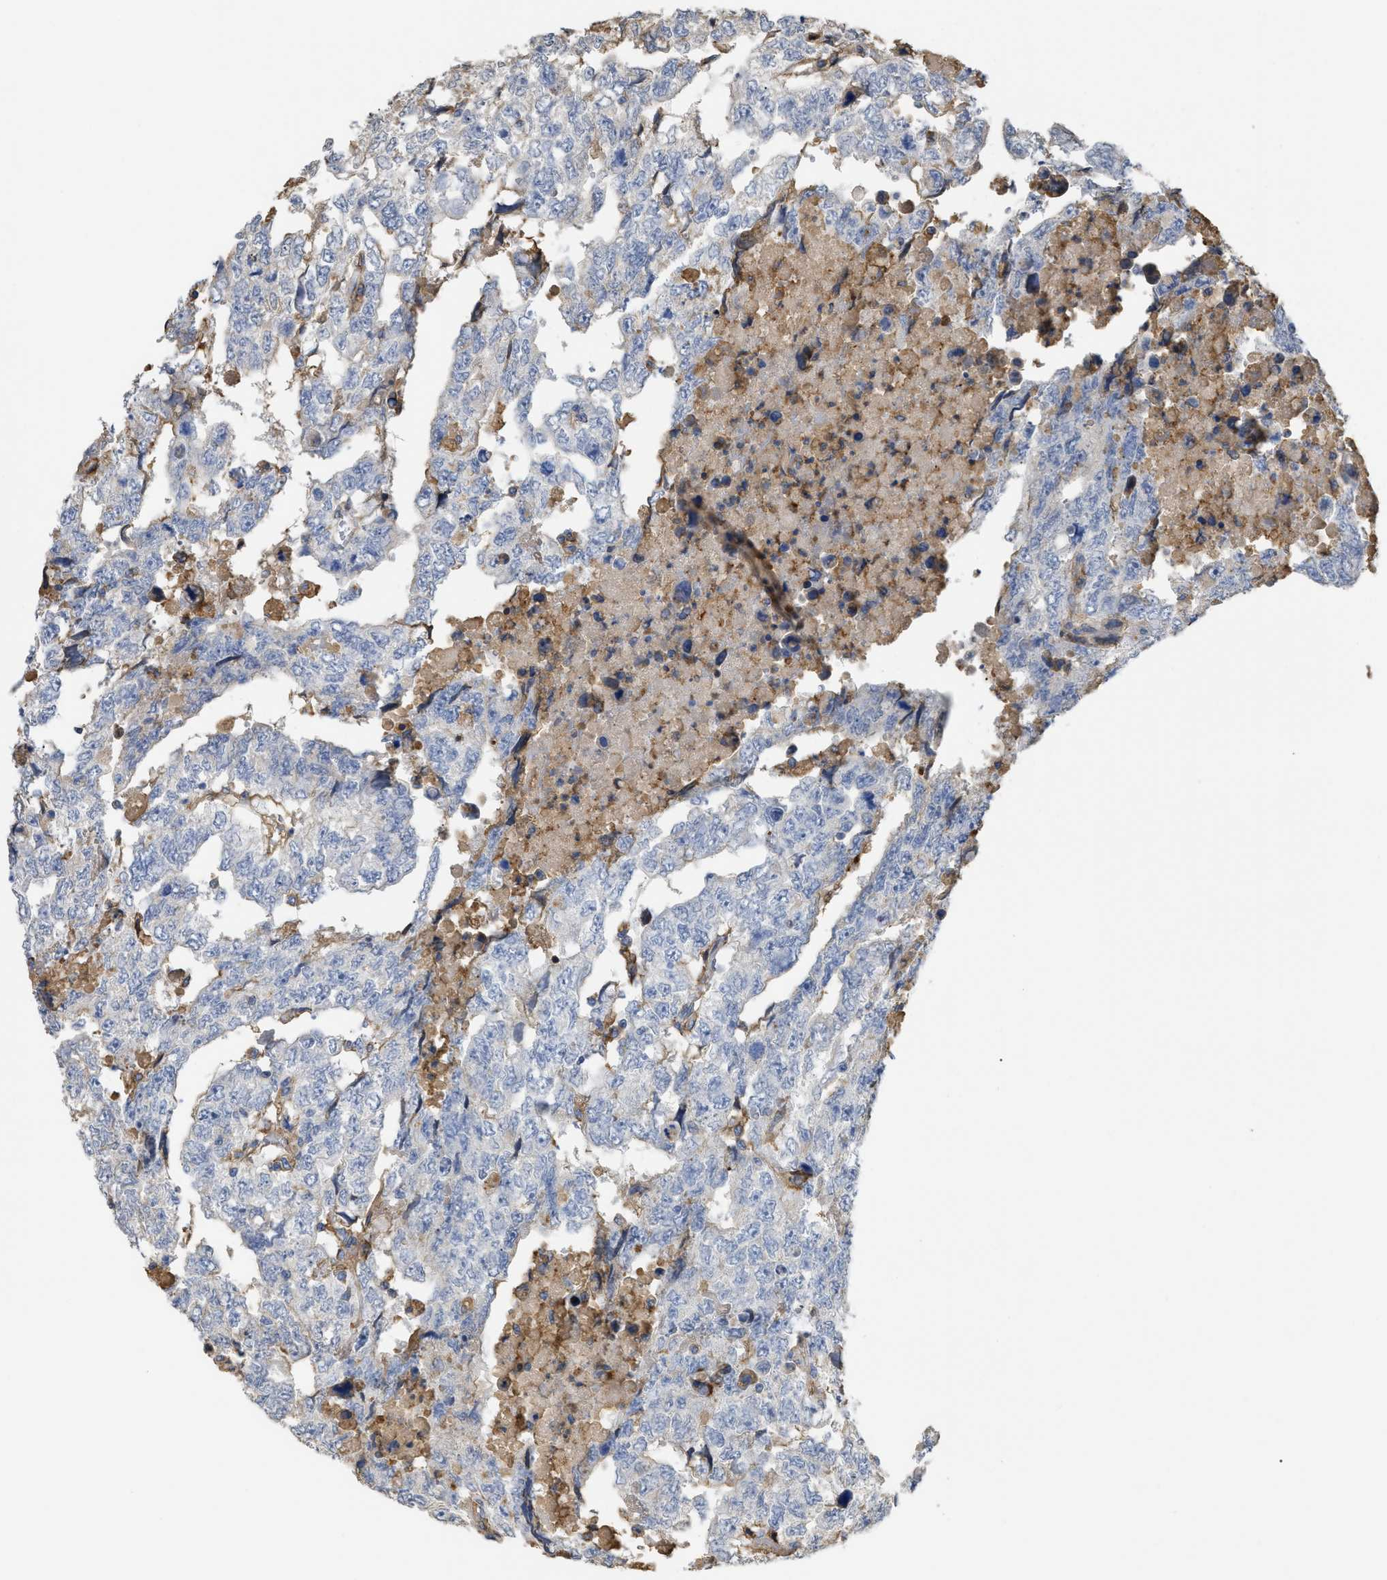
{"staining": {"intensity": "negative", "quantity": "none", "location": "none"}, "tissue": "testis cancer", "cell_type": "Tumor cells", "image_type": "cancer", "snomed": [{"axis": "morphology", "description": "Carcinoma, Embryonal, NOS"}, {"axis": "topography", "description": "Testis"}], "caption": "The histopathology image reveals no significant expression in tumor cells of testis embryonal carcinoma. (DAB (3,3'-diaminobenzidine) immunohistochemistry (IHC) with hematoxylin counter stain).", "gene": "ANXA4", "patient": {"sex": "male", "age": 36}}